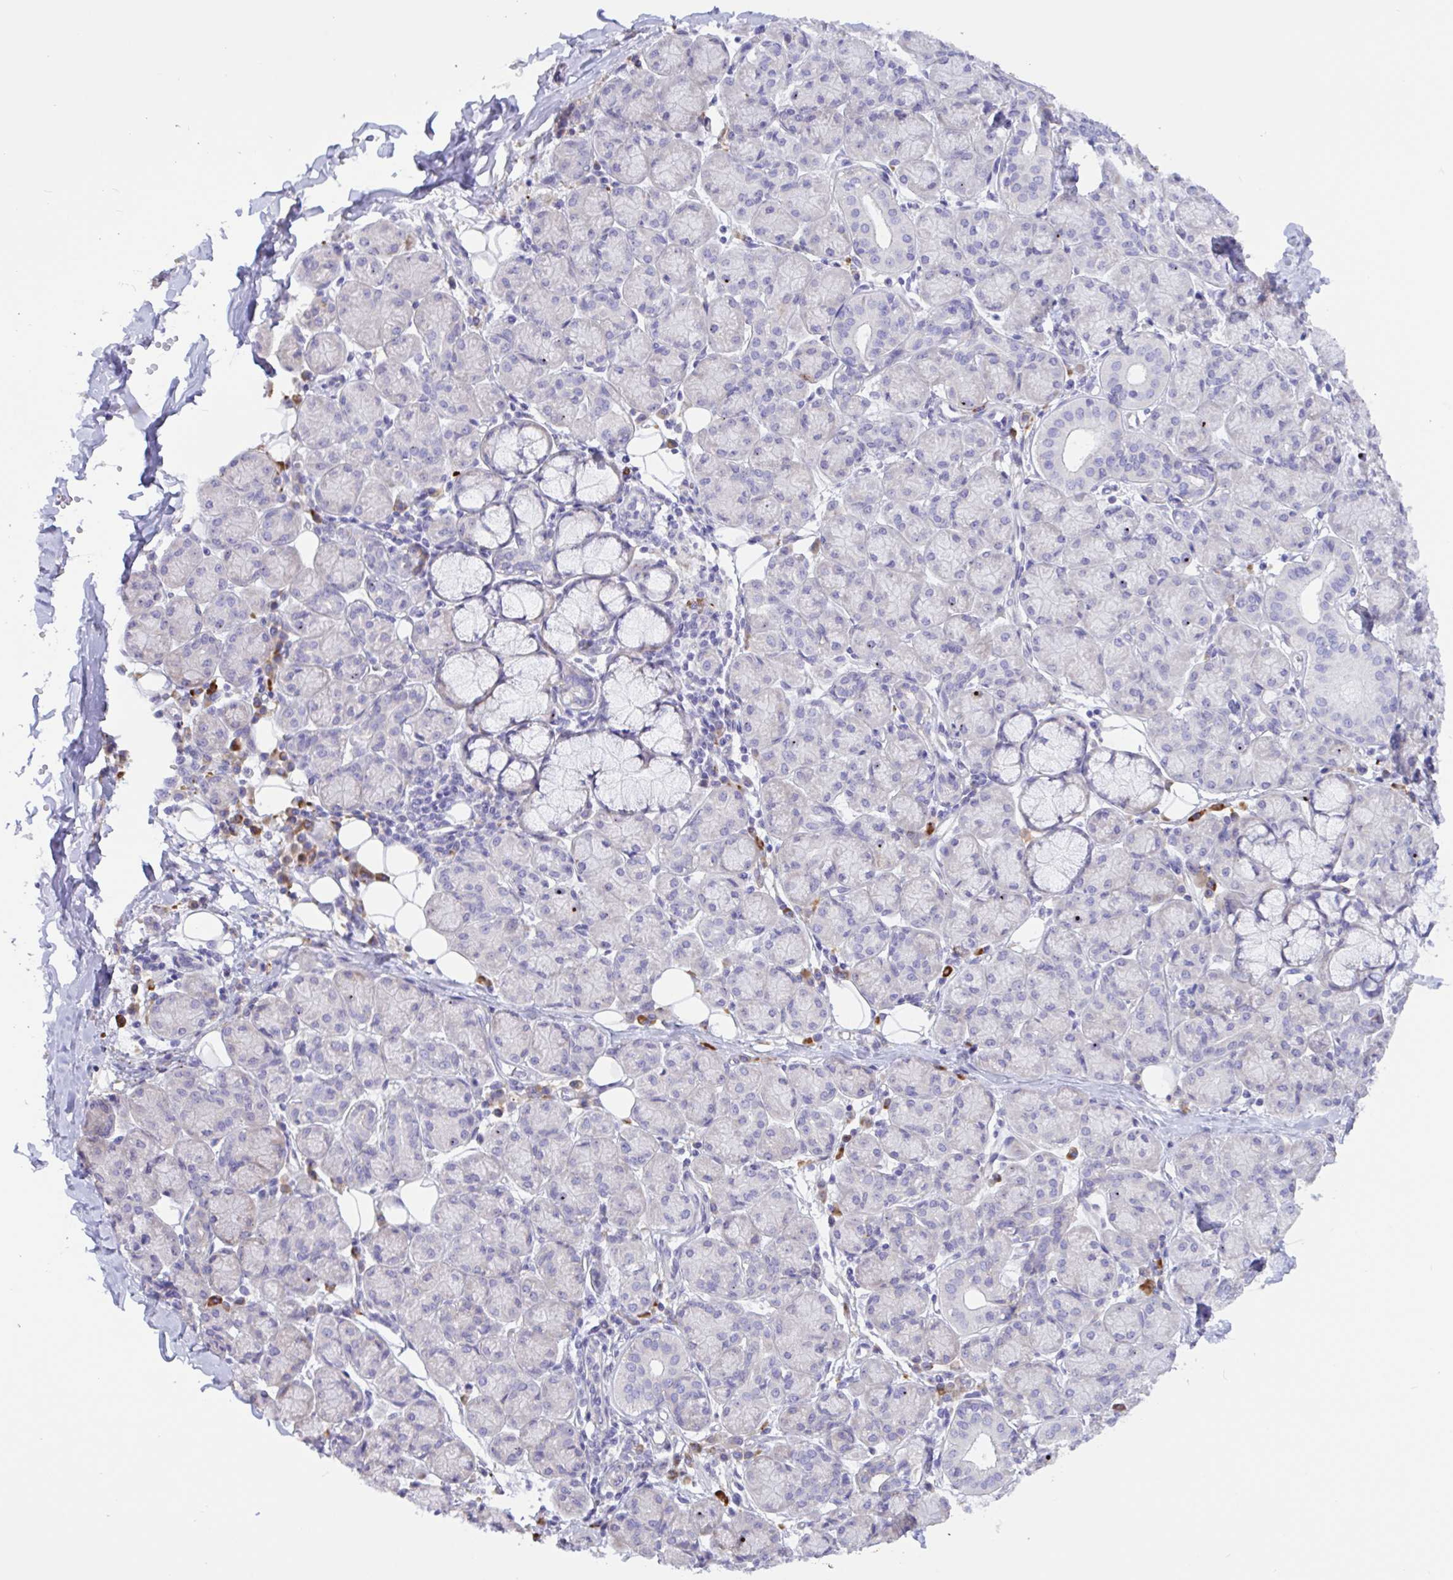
{"staining": {"intensity": "negative", "quantity": "none", "location": "none"}, "tissue": "salivary gland", "cell_type": "Glandular cells", "image_type": "normal", "snomed": [{"axis": "morphology", "description": "Normal tissue, NOS"}, {"axis": "morphology", "description": "Inflammation, NOS"}, {"axis": "topography", "description": "Lymph node"}, {"axis": "topography", "description": "Salivary gland"}], "caption": "Immunohistochemistry photomicrograph of unremarkable salivary gland stained for a protein (brown), which reveals no staining in glandular cells.", "gene": "DSC3", "patient": {"sex": "male", "age": 3}}